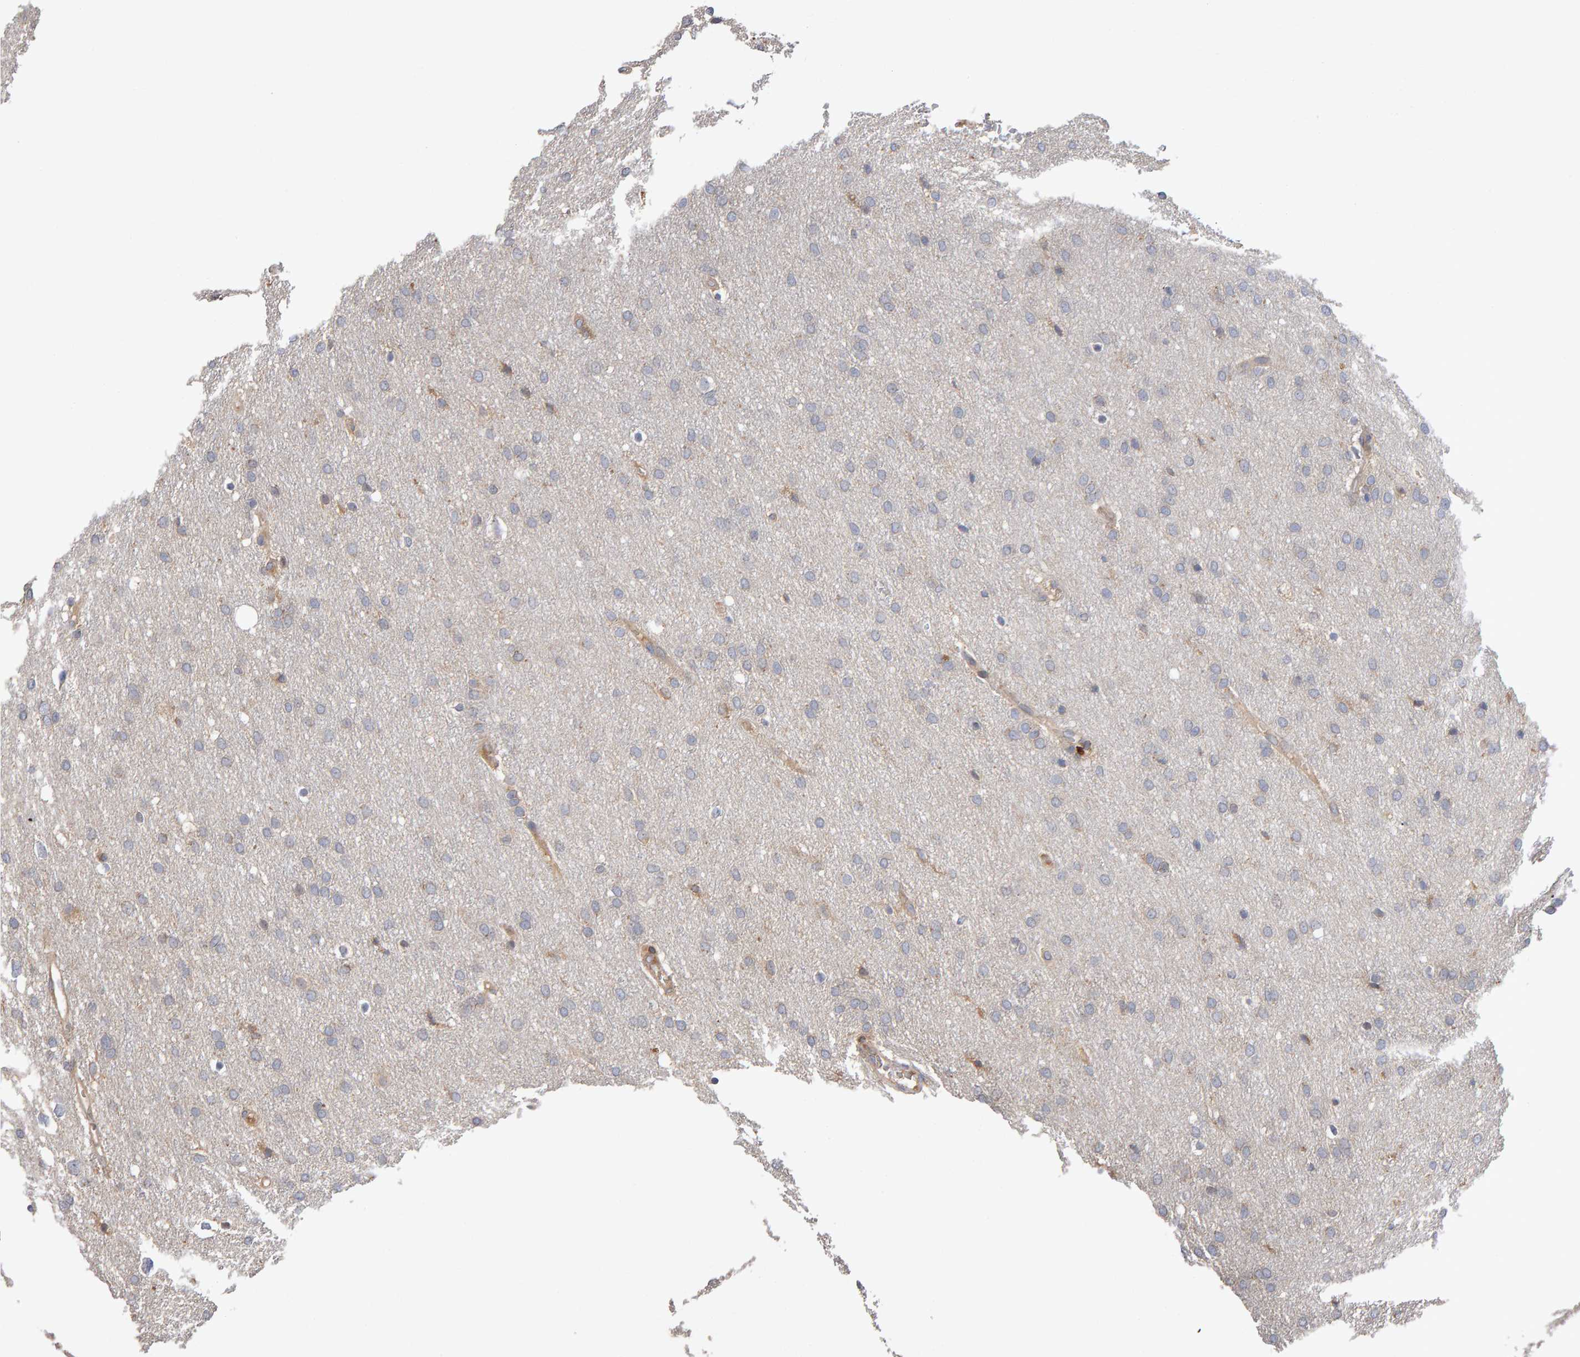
{"staining": {"intensity": "negative", "quantity": "none", "location": "none"}, "tissue": "glioma", "cell_type": "Tumor cells", "image_type": "cancer", "snomed": [{"axis": "morphology", "description": "Glioma, malignant, Low grade"}, {"axis": "topography", "description": "Brain"}], "caption": "High power microscopy histopathology image of an immunohistochemistry photomicrograph of malignant glioma (low-grade), revealing no significant expression in tumor cells.", "gene": "PGS1", "patient": {"sex": "female", "age": 37}}